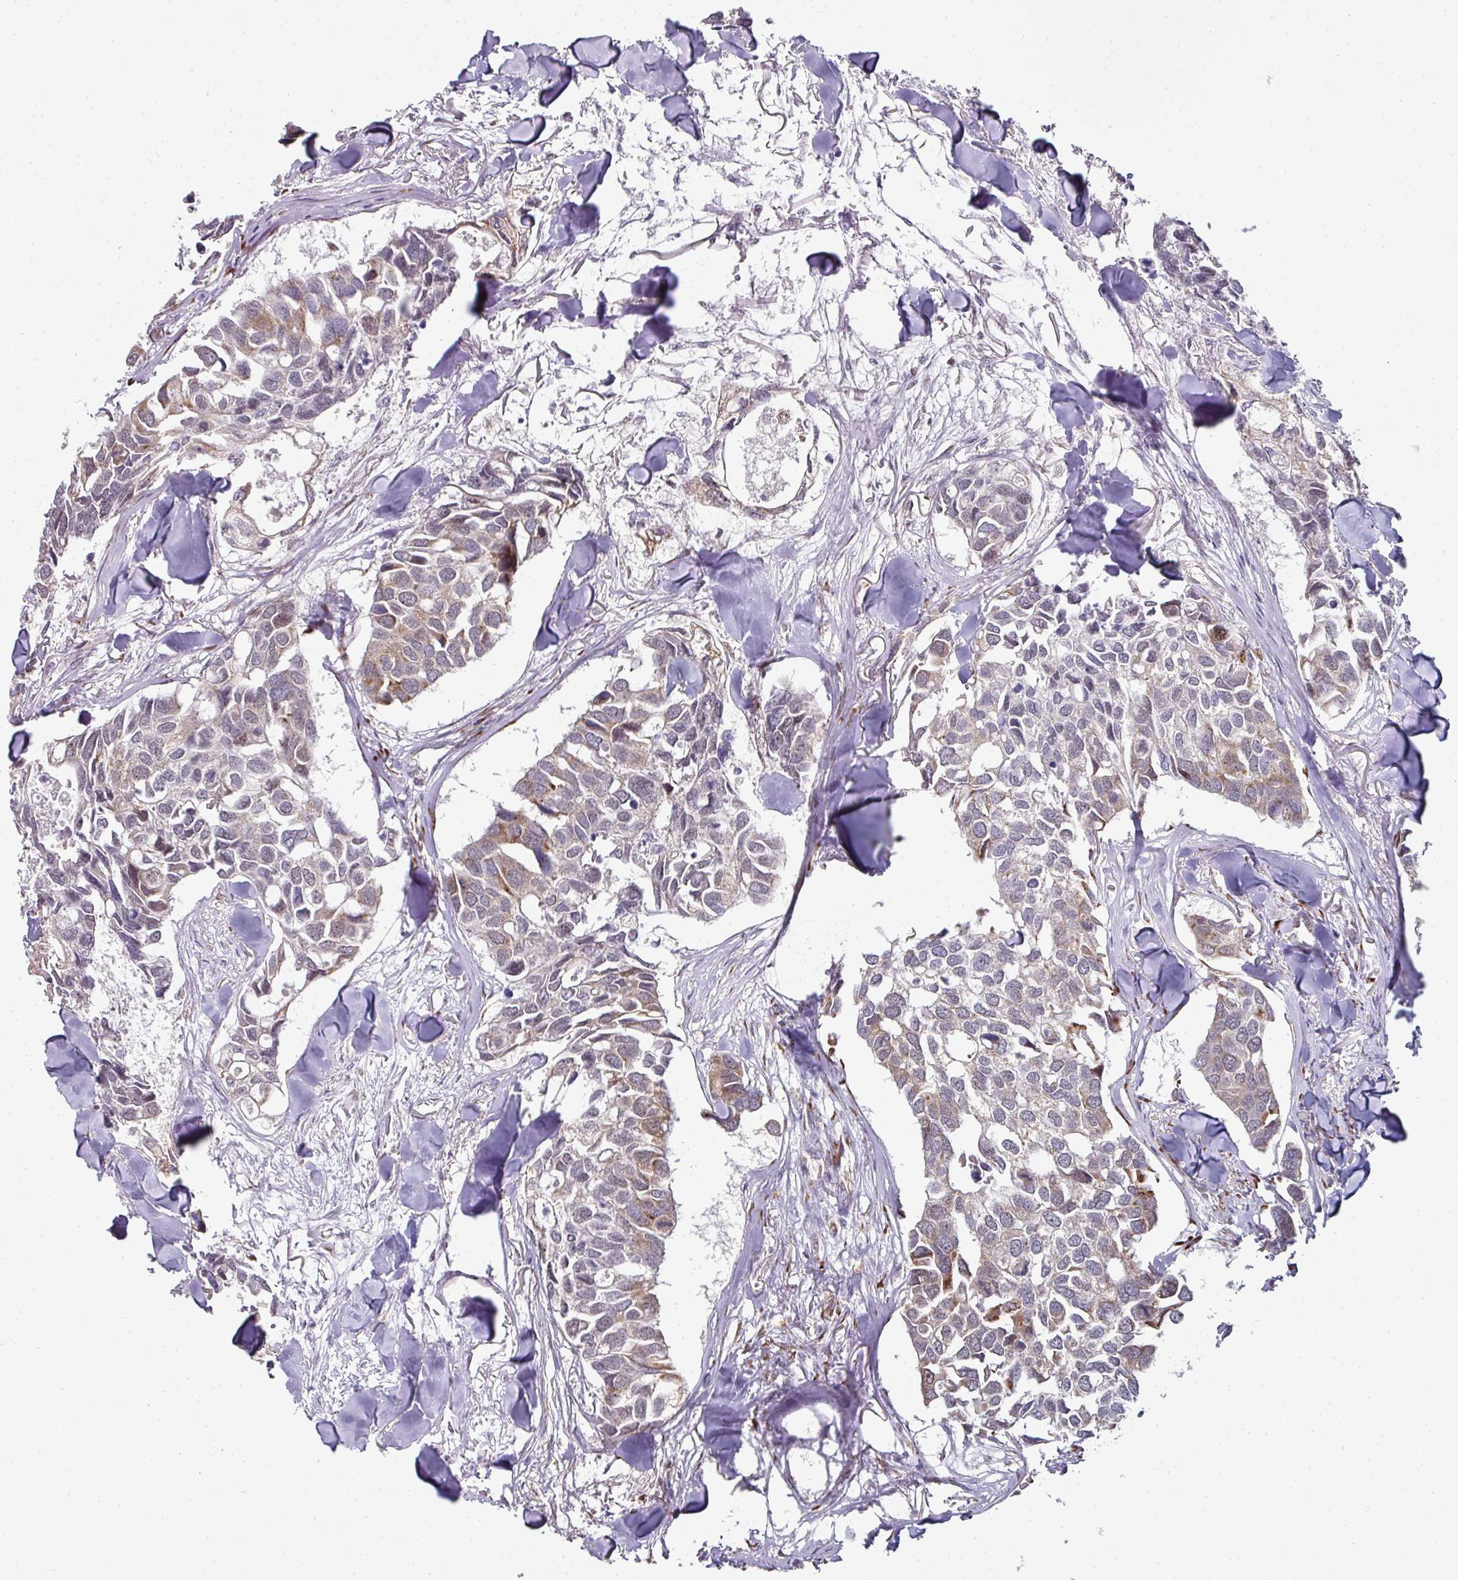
{"staining": {"intensity": "weak", "quantity": "25%-75%", "location": "cytoplasmic/membranous"}, "tissue": "breast cancer", "cell_type": "Tumor cells", "image_type": "cancer", "snomed": [{"axis": "morphology", "description": "Duct carcinoma"}, {"axis": "topography", "description": "Breast"}], "caption": "A brown stain highlights weak cytoplasmic/membranous positivity of a protein in human breast cancer (infiltrating ductal carcinoma) tumor cells.", "gene": "APOLD1", "patient": {"sex": "female", "age": 83}}